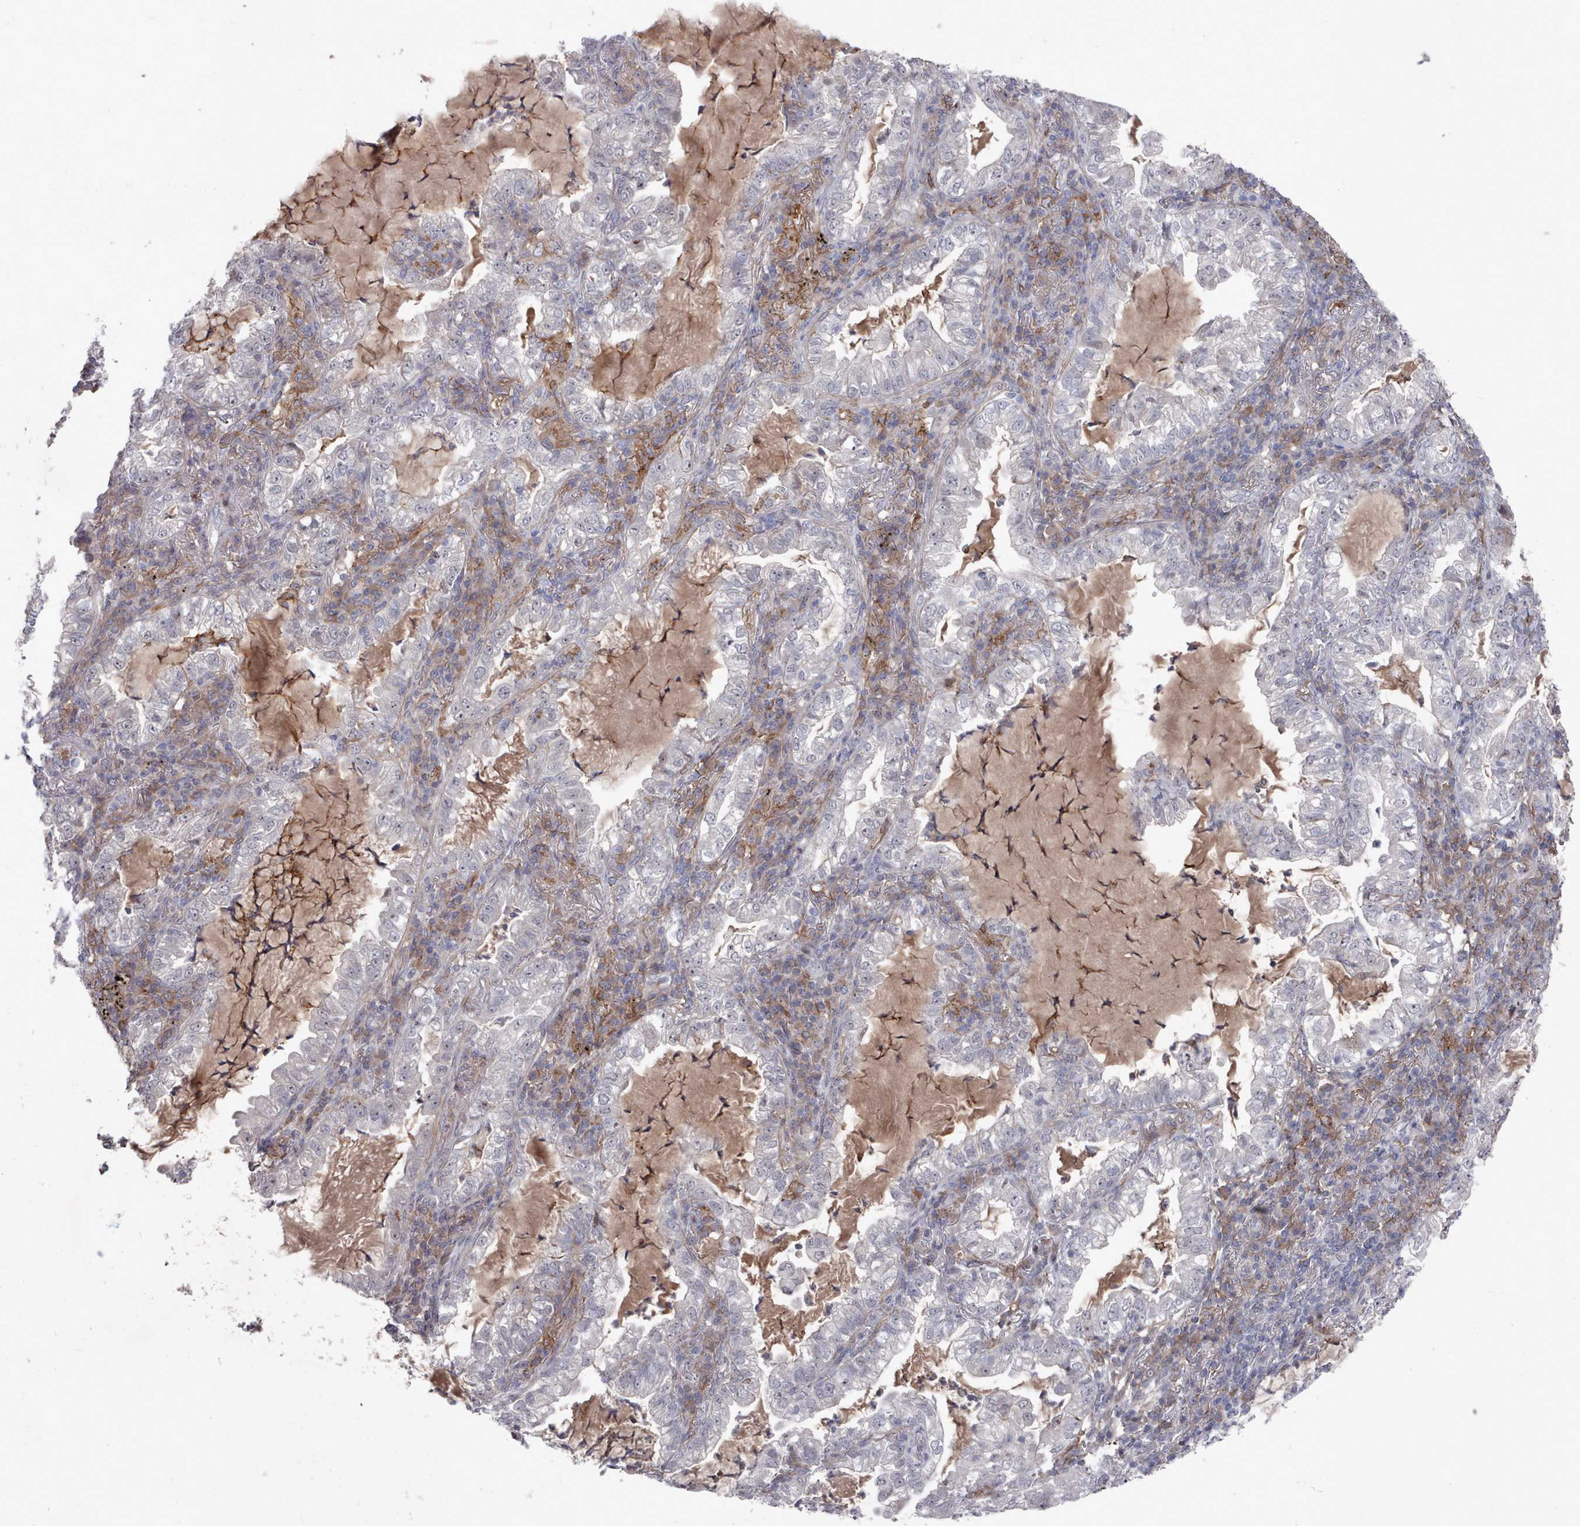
{"staining": {"intensity": "negative", "quantity": "none", "location": "none"}, "tissue": "lung cancer", "cell_type": "Tumor cells", "image_type": "cancer", "snomed": [{"axis": "morphology", "description": "Adenocarcinoma, NOS"}, {"axis": "topography", "description": "Lung"}], "caption": "There is no significant positivity in tumor cells of lung cancer.", "gene": "COL8A2", "patient": {"sex": "female", "age": 73}}